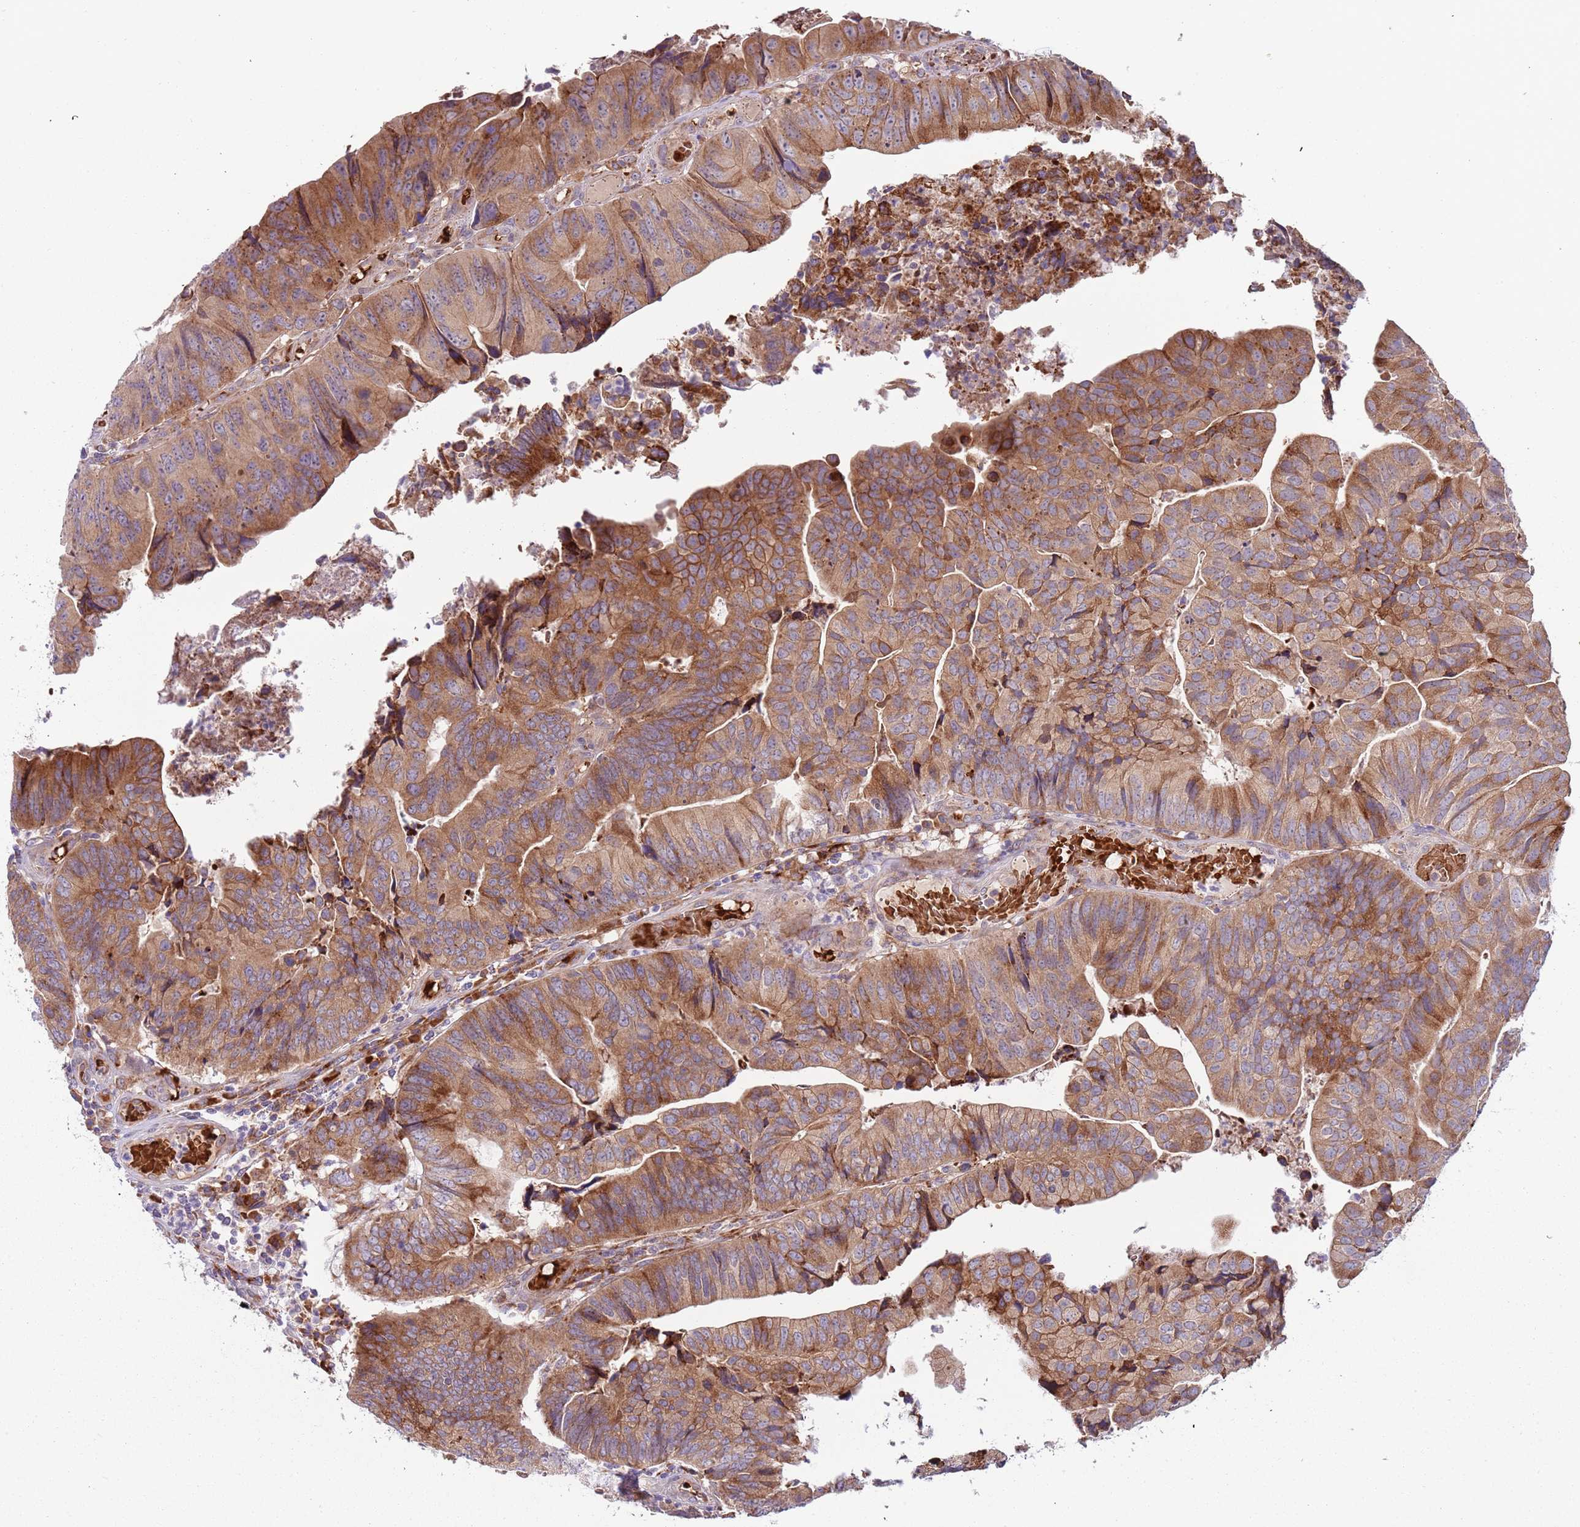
{"staining": {"intensity": "moderate", "quantity": ">75%", "location": "cytoplasmic/membranous"}, "tissue": "colorectal cancer", "cell_type": "Tumor cells", "image_type": "cancer", "snomed": [{"axis": "morphology", "description": "Adenocarcinoma, NOS"}, {"axis": "topography", "description": "Colon"}], "caption": "Colorectal adenocarcinoma stained for a protein demonstrates moderate cytoplasmic/membranous positivity in tumor cells.", "gene": "VWCE", "patient": {"sex": "female", "age": 67}}